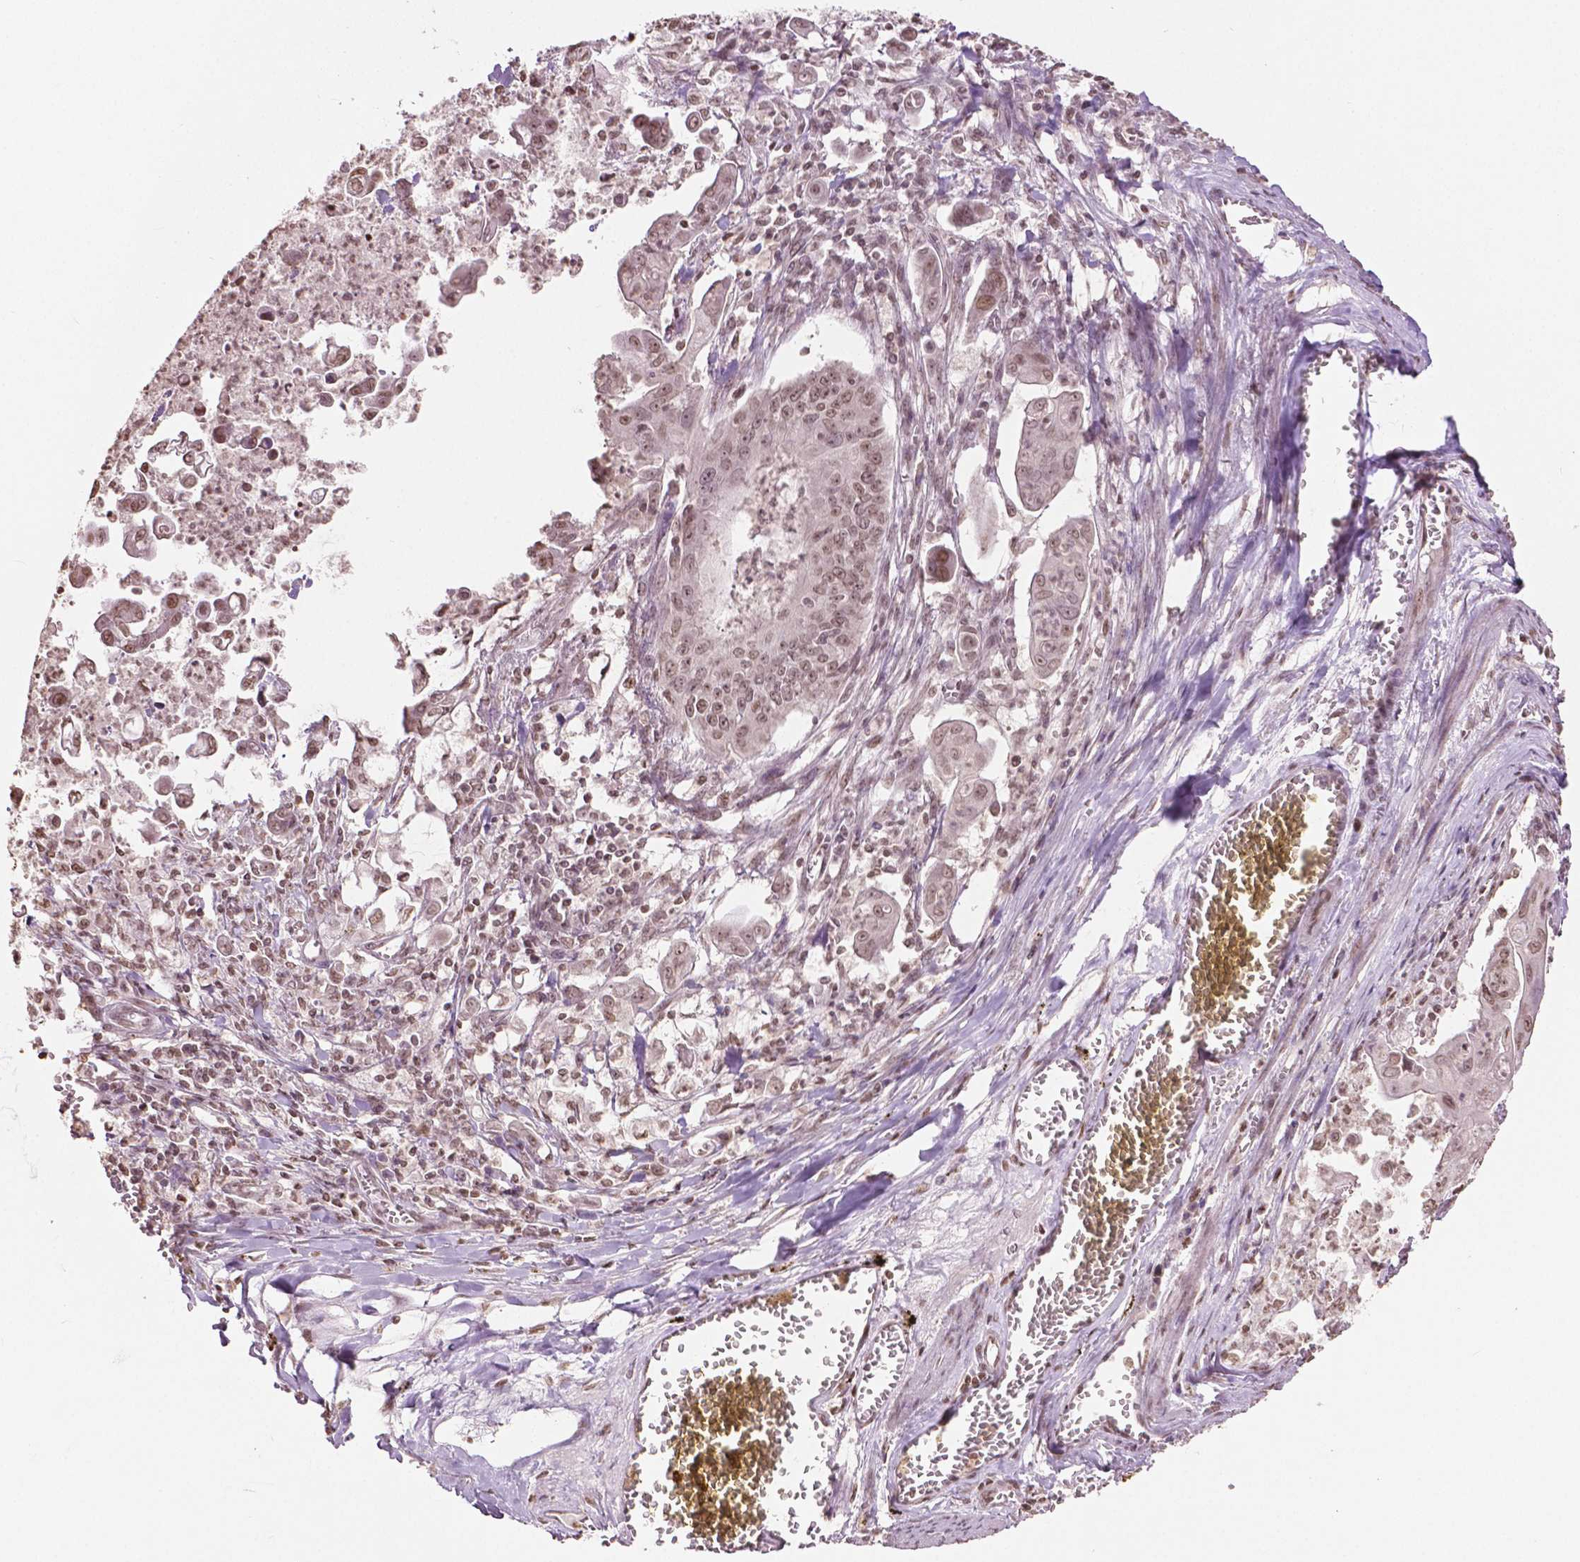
{"staining": {"intensity": "moderate", "quantity": ">75%", "location": "nuclear"}, "tissue": "stomach cancer", "cell_type": "Tumor cells", "image_type": "cancer", "snomed": [{"axis": "morphology", "description": "Adenocarcinoma, NOS"}, {"axis": "topography", "description": "Stomach, upper"}], "caption": "Tumor cells reveal moderate nuclear staining in about >75% of cells in stomach cancer. The staining was performed using DAB (3,3'-diaminobenzidine), with brown indicating positive protein expression. Nuclei are stained blue with hematoxylin.", "gene": "DEK", "patient": {"sex": "male", "age": 80}}